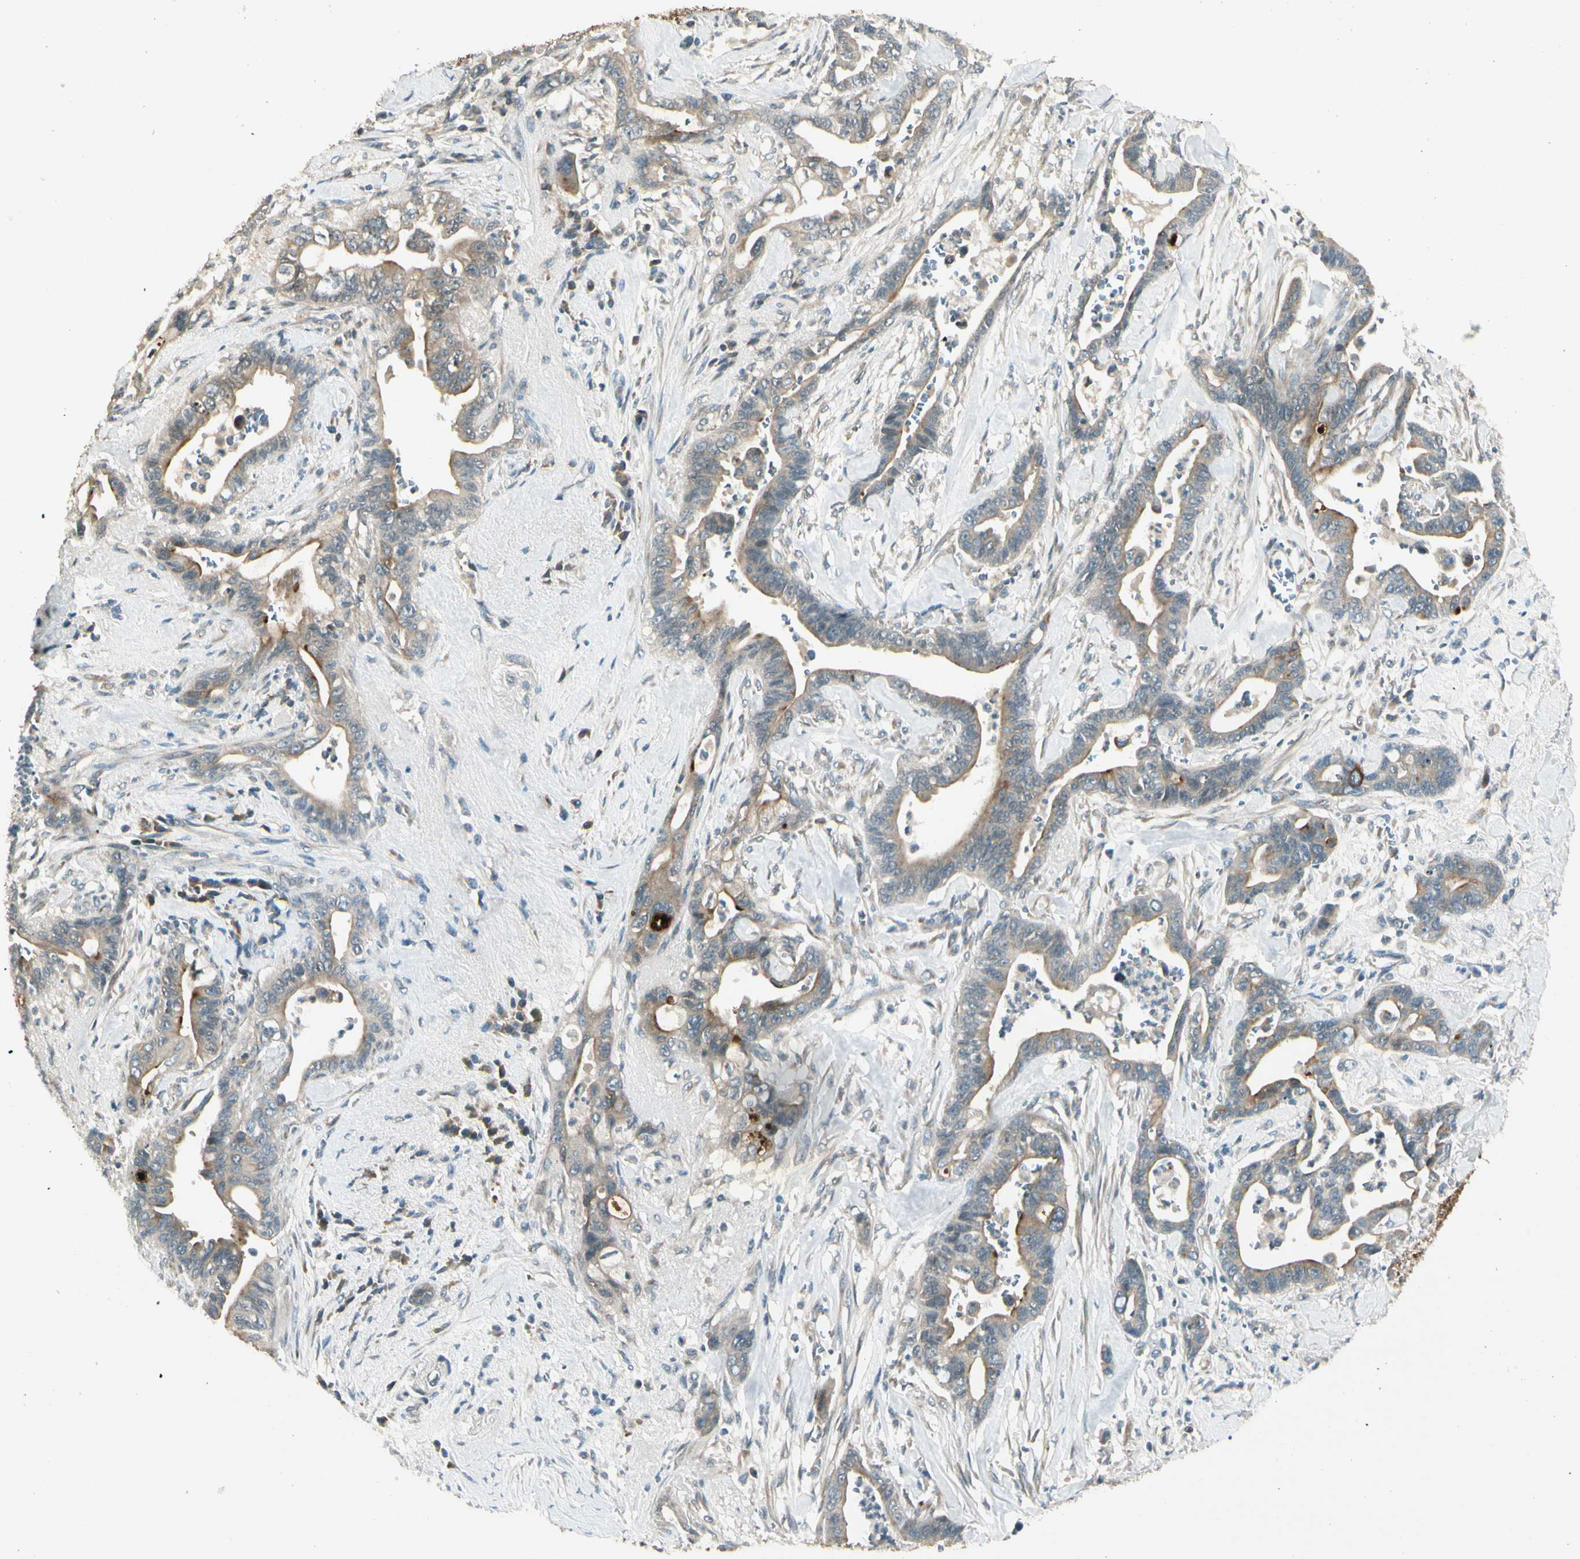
{"staining": {"intensity": "strong", "quantity": ">75%", "location": "cytoplasmic/membranous"}, "tissue": "pancreatic cancer", "cell_type": "Tumor cells", "image_type": "cancer", "snomed": [{"axis": "morphology", "description": "Adenocarcinoma, NOS"}, {"axis": "topography", "description": "Pancreas"}], "caption": "Immunohistochemical staining of pancreatic cancer (adenocarcinoma) reveals high levels of strong cytoplasmic/membranous positivity in about >75% of tumor cells.", "gene": "BNIP1", "patient": {"sex": "male", "age": 70}}